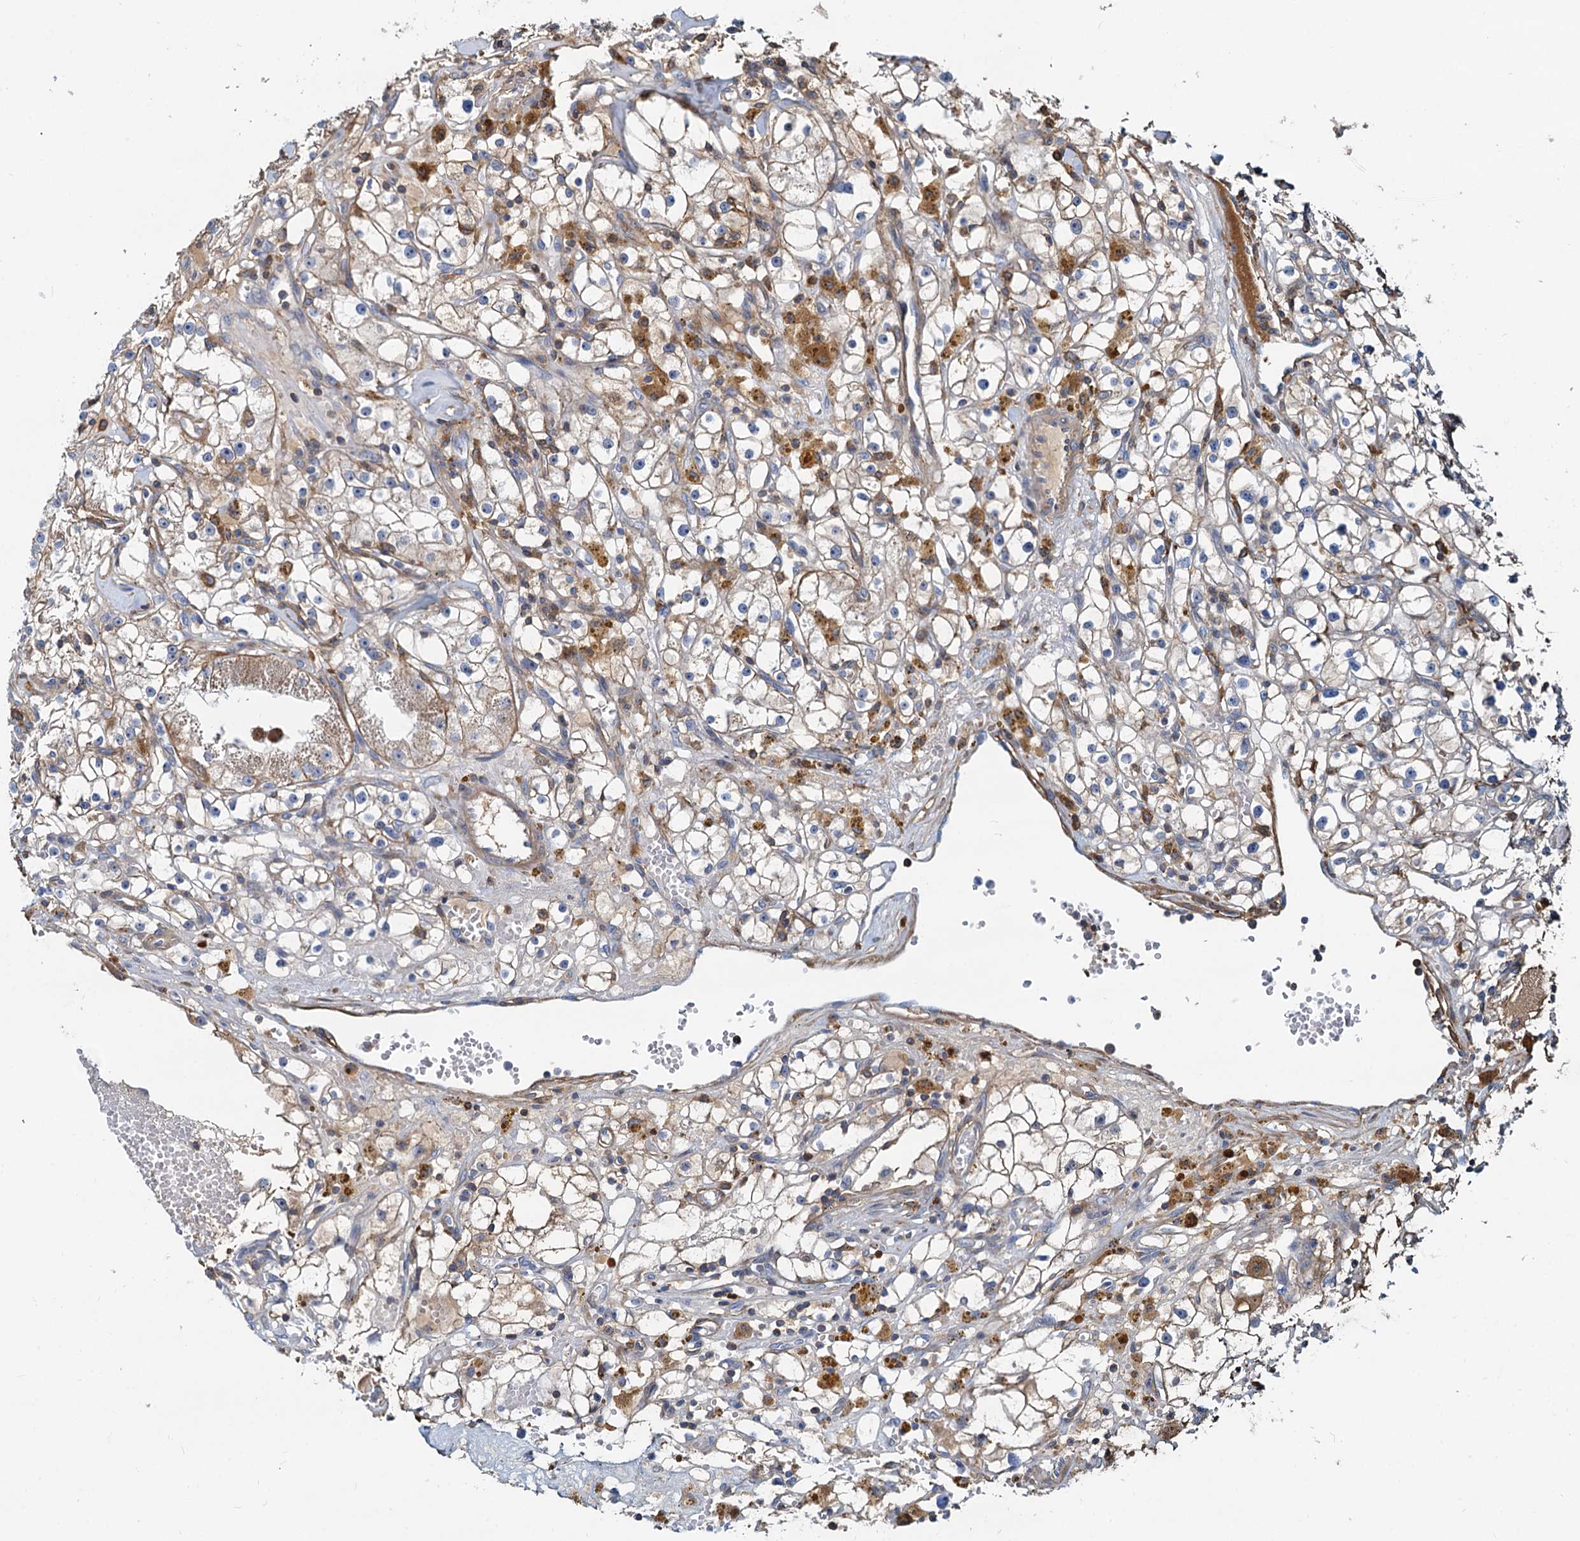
{"staining": {"intensity": "weak", "quantity": "<25%", "location": "cytoplasmic/membranous"}, "tissue": "renal cancer", "cell_type": "Tumor cells", "image_type": "cancer", "snomed": [{"axis": "morphology", "description": "Adenocarcinoma, NOS"}, {"axis": "topography", "description": "Kidney"}], "caption": "High power microscopy histopathology image of an immunohistochemistry (IHC) micrograph of renal adenocarcinoma, revealing no significant positivity in tumor cells.", "gene": "LNX2", "patient": {"sex": "male", "age": 56}}